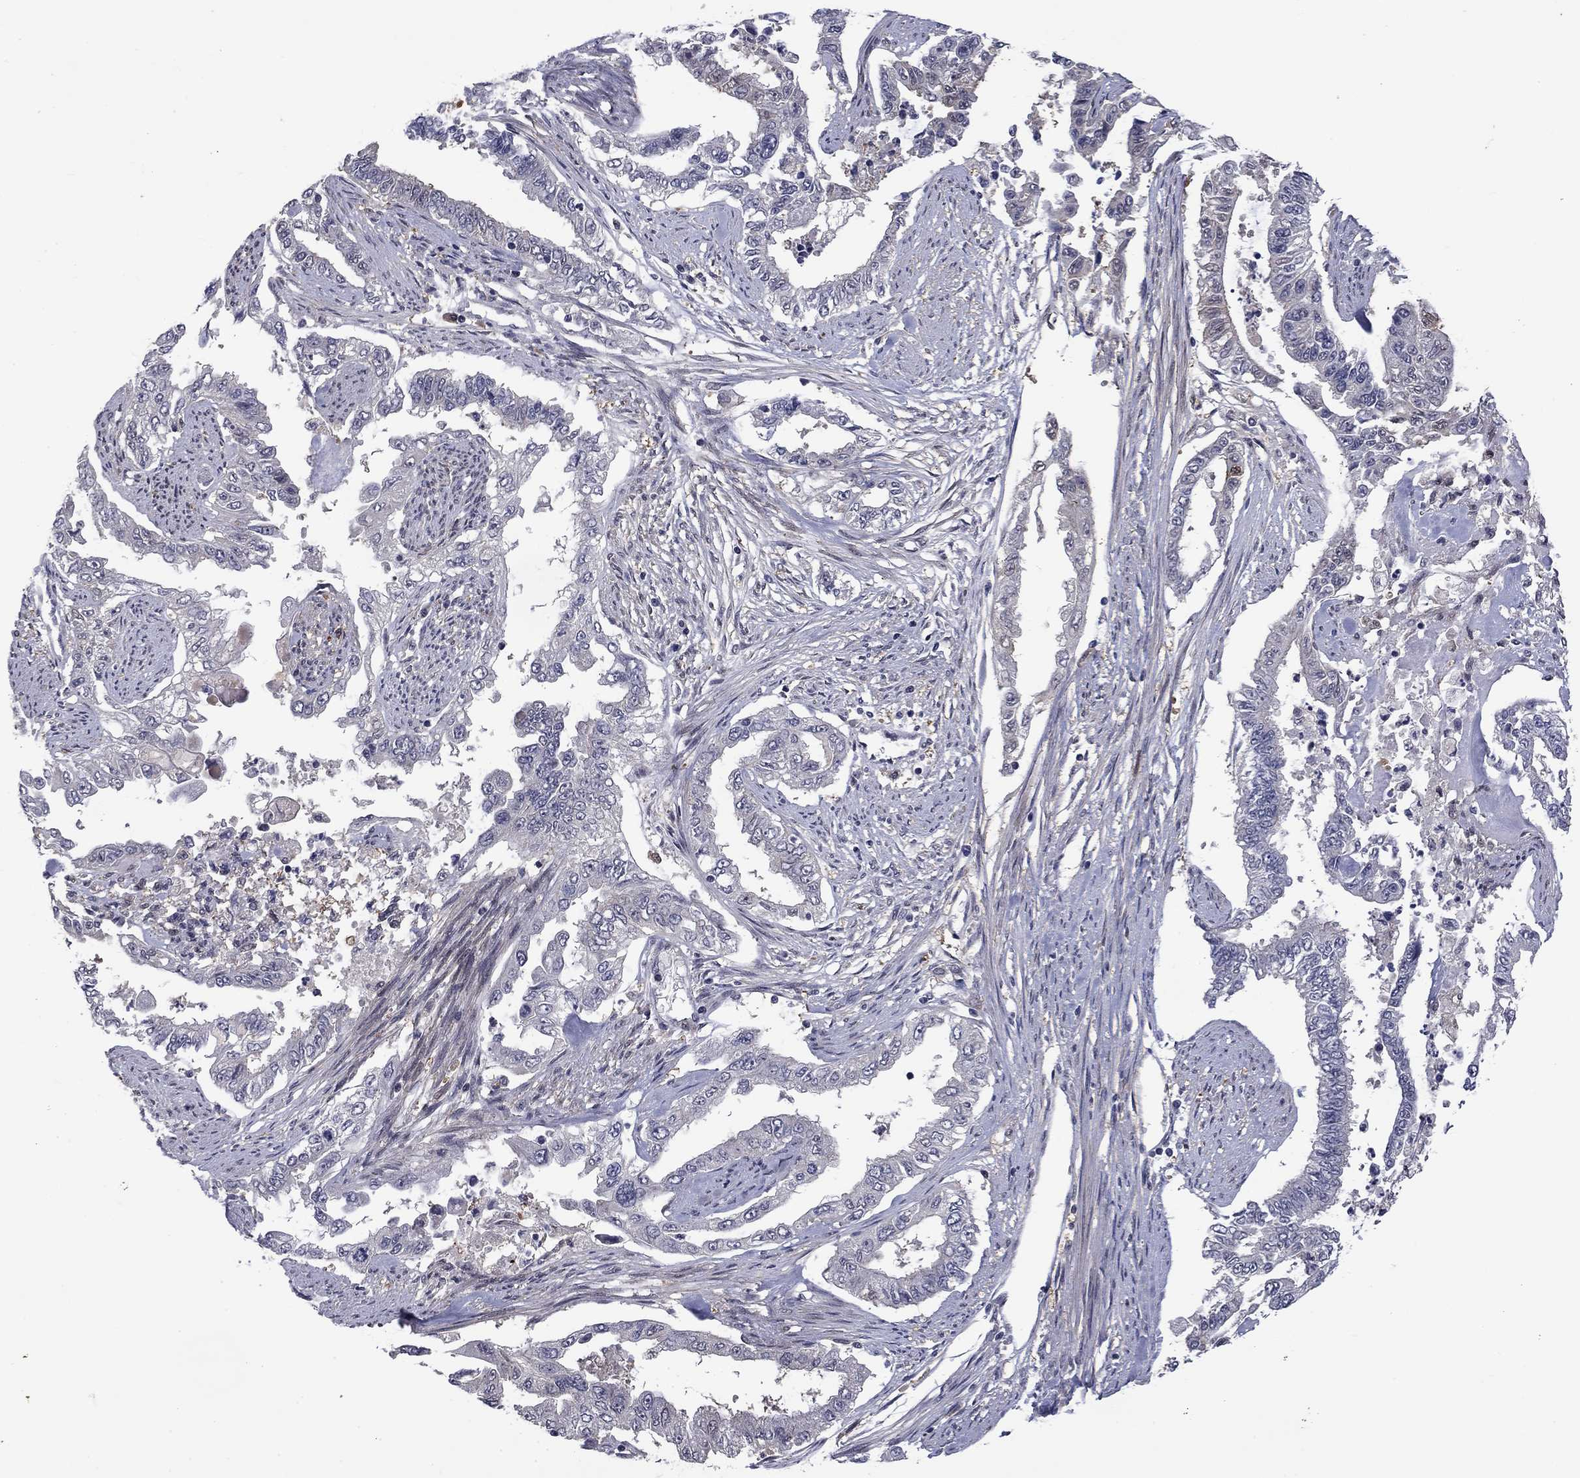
{"staining": {"intensity": "negative", "quantity": "none", "location": "none"}, "tissue": "endometrial cancer", "cell_type": "Tumor cells", "image_type": "cancer", "snomed": [{"axis": "morphology", "description": "Adenocarcinoma, NOS"}, {"axis": "topography", "description": "Uterus"}], "caption": "Tumor cells are negative for protein expression in human adenocarcinoma (endometrial).", "gene": "CBR1", "patient": {"sex": "female", "age": 59}}